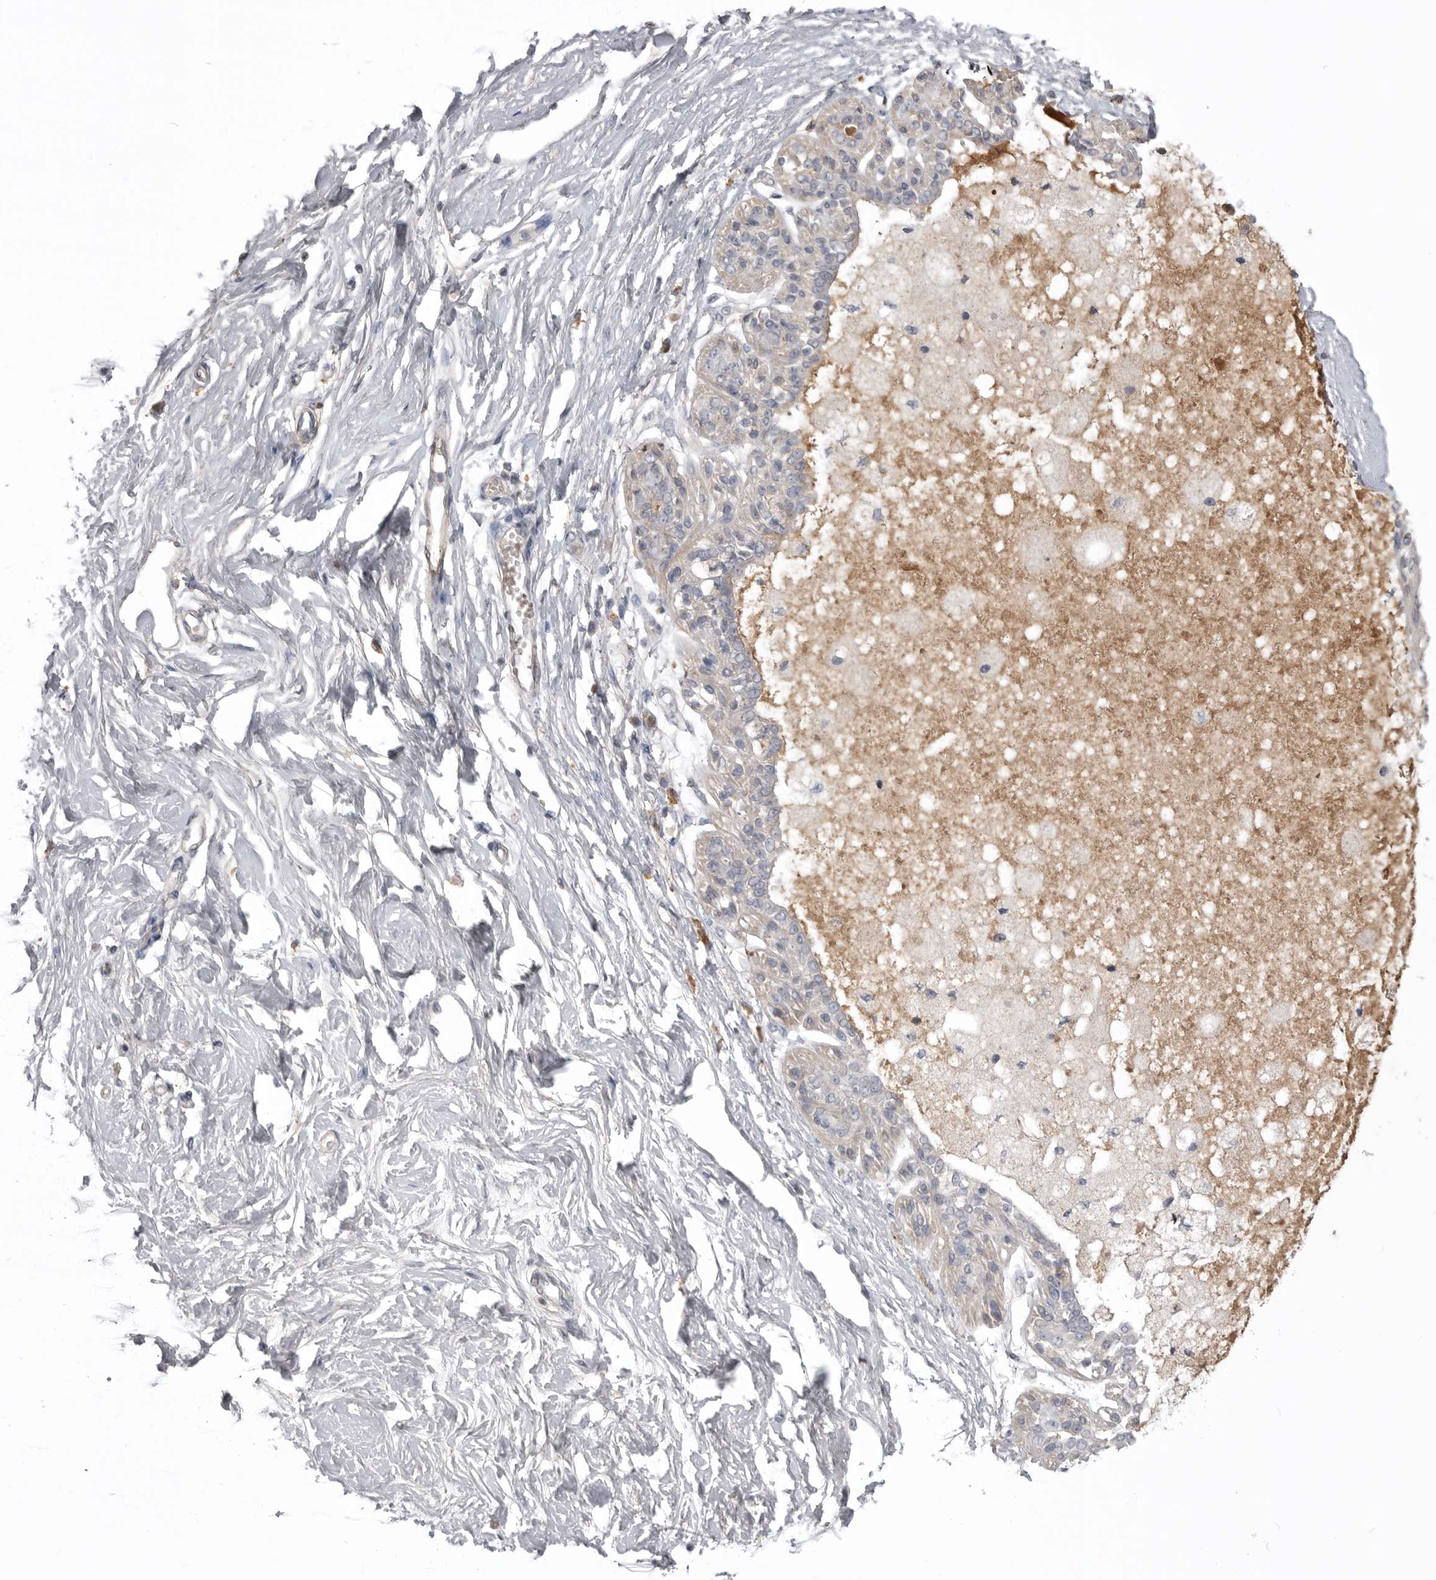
{"staining": {"intensity": "negative", "quantity": "none", "location": "none"}, "tissue": "breast", "cell_type": "Adipocytes", "image_type": "normal", "snomed": [{"axis": "morphology", "description": "Normal tissue, NOS"}, {"axis": "topography", "description": "Breast"}], "caption": "The immunohistochemistry (IHC) image has no significant expression in adipocytes of breast.", "gene": "AHSG", "patient": {"sex": "female", "age": 45}}